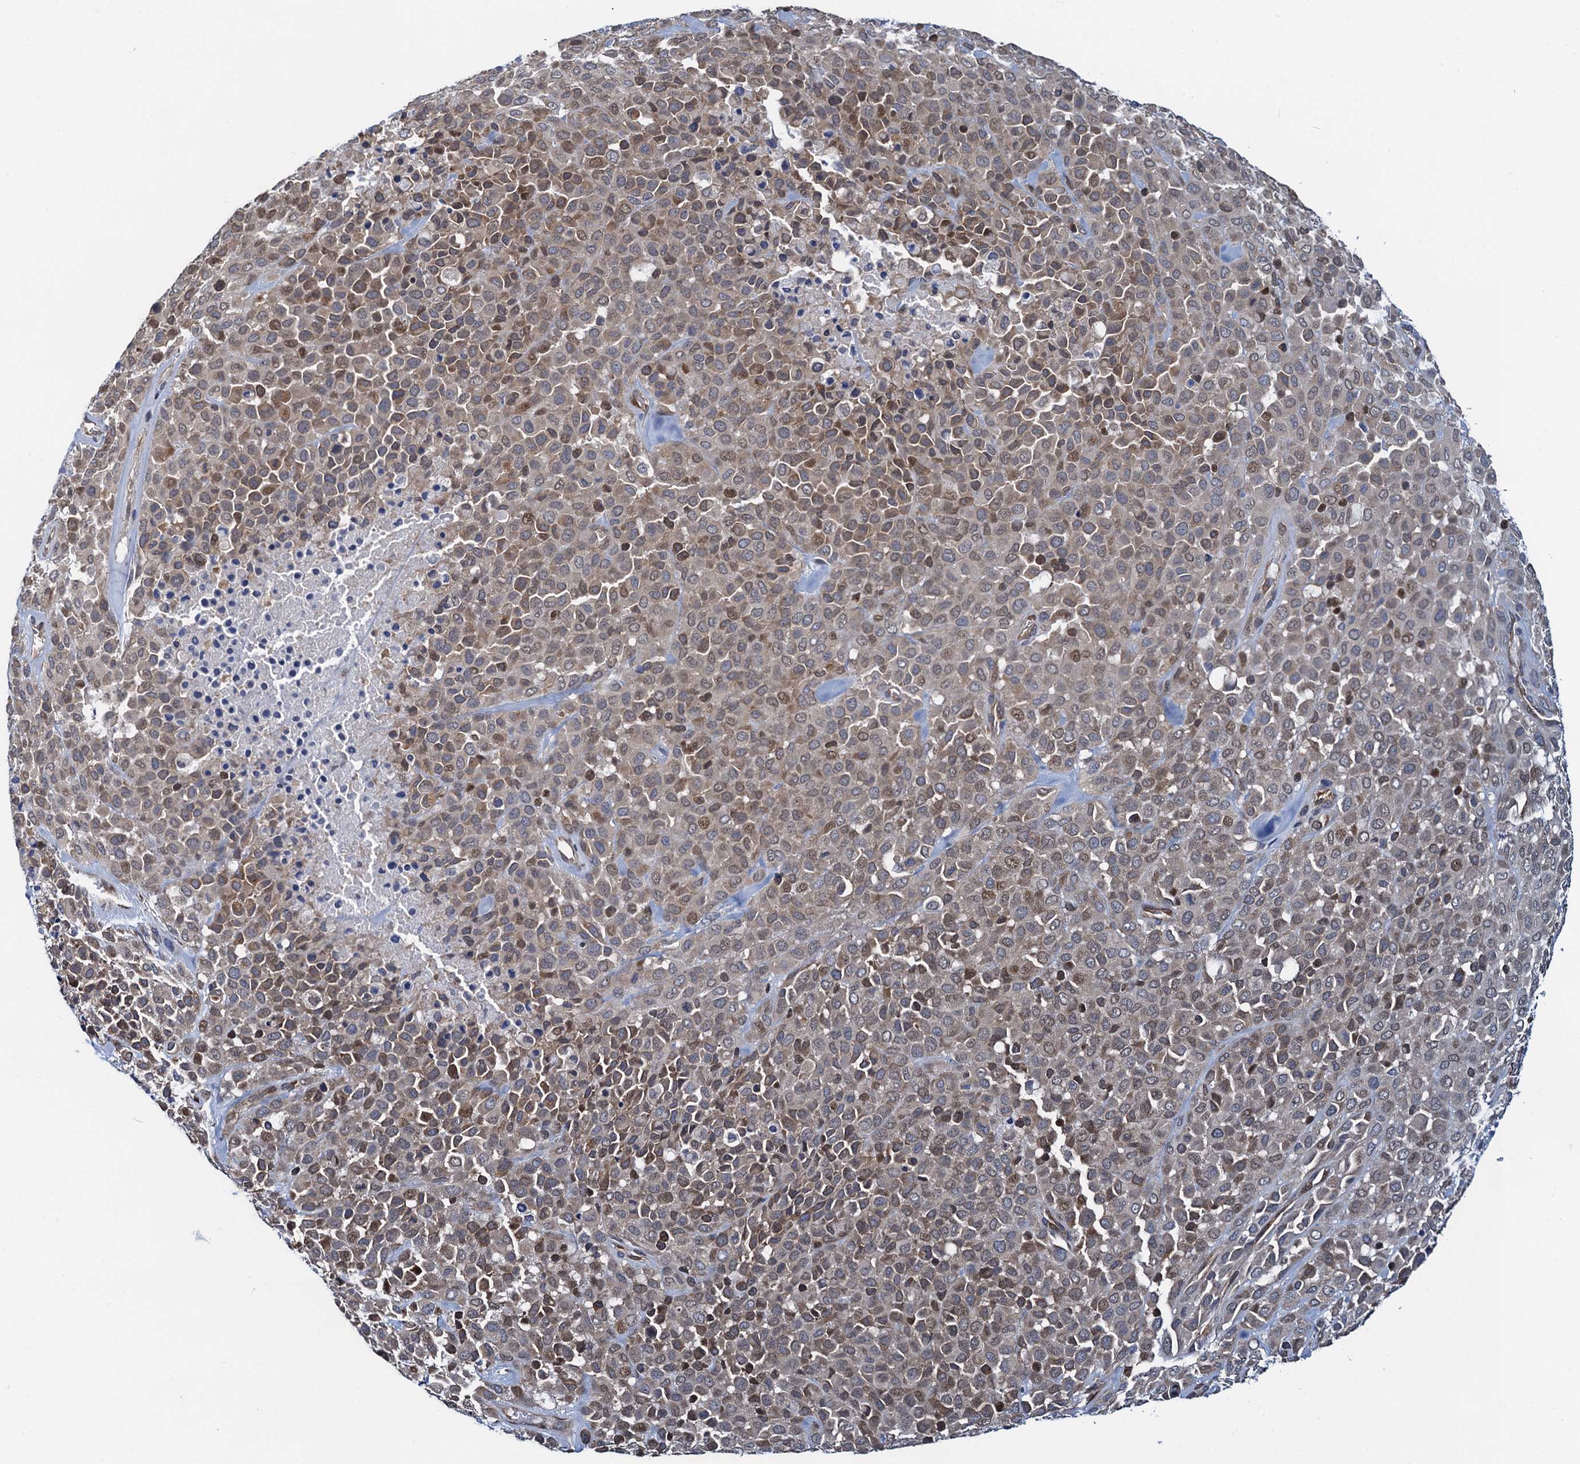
{"staining": {"intensity": "weak", "quantity": "<25%", "location": "cytoplasmic/membranous,nuclear"}, "tissue": "melanoma", "cell_type": "Tumor cells", "image_type": "cancer", "snomed": [{"axis": "morphology", "description": "Malignant melanoma, Metastatic site"}, {"axis": "topography", "description": "Skin"}], "caption": "DAB immunohistochemical staining of human melanoma demonstrates no significant expression in tumor cells.", "gene": "RNF125", "patient": {"sex": "female", "age": 81}}